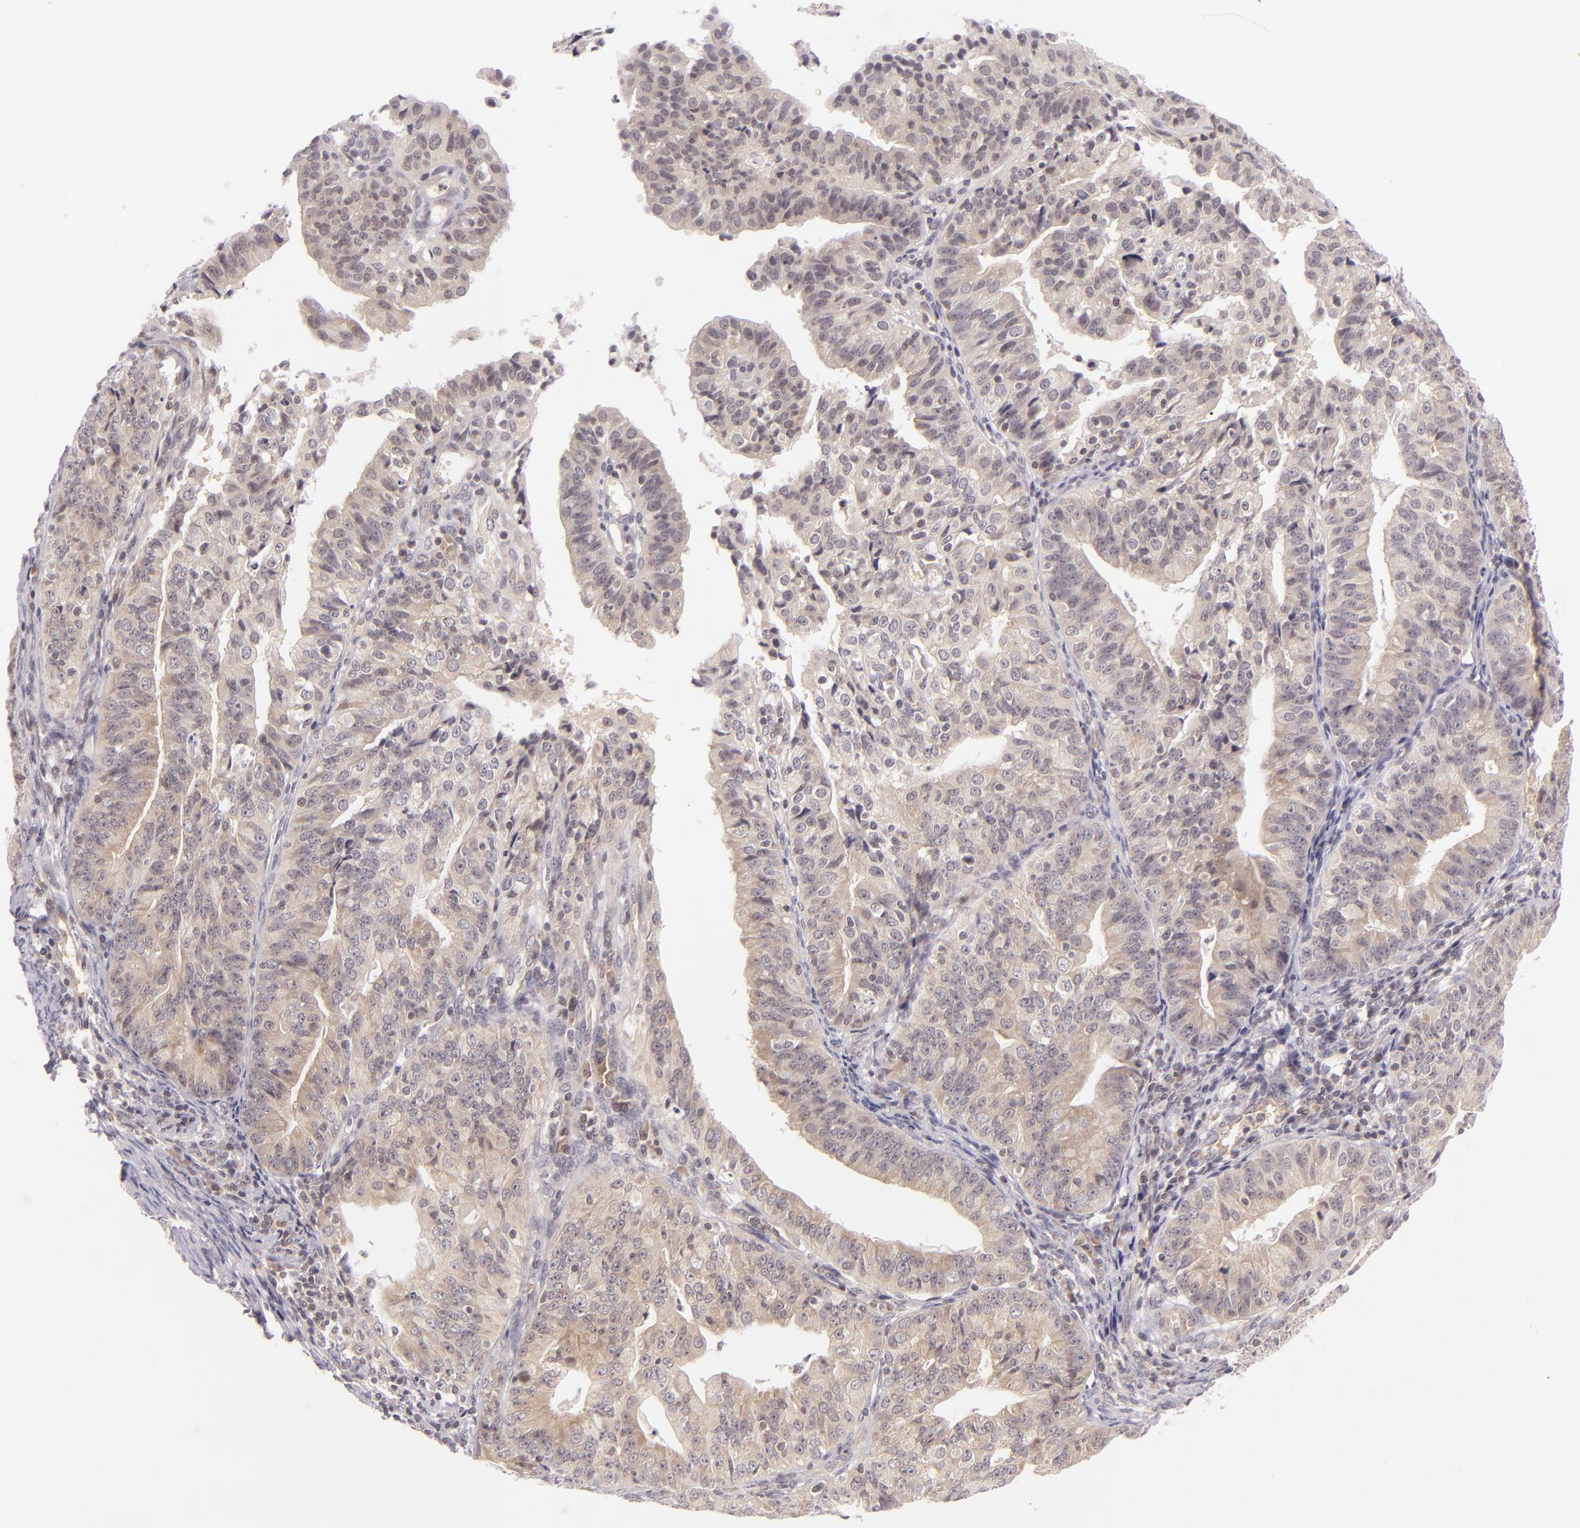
{"staining": {"intensity": "weak", "quantity": "25%-75%", "location": "cytoplasmic/membranous"}, "tissue": "endometrial cancer", "cell_type": "Tumor cells", "image_type": "cancer", "snomed": [{"axis": "morphology", "description": "Adenocarcinoma, NOS"}, {"axis": "topography", "description": "Endometrium"}], "caption": "A brown stain labels weak cytoplasmic/membranous positivity of a protein in endometrial adenocarcinoma tumor cells.", "gene": "CASP8", "patient": {"sex": "female", "age": 56}}